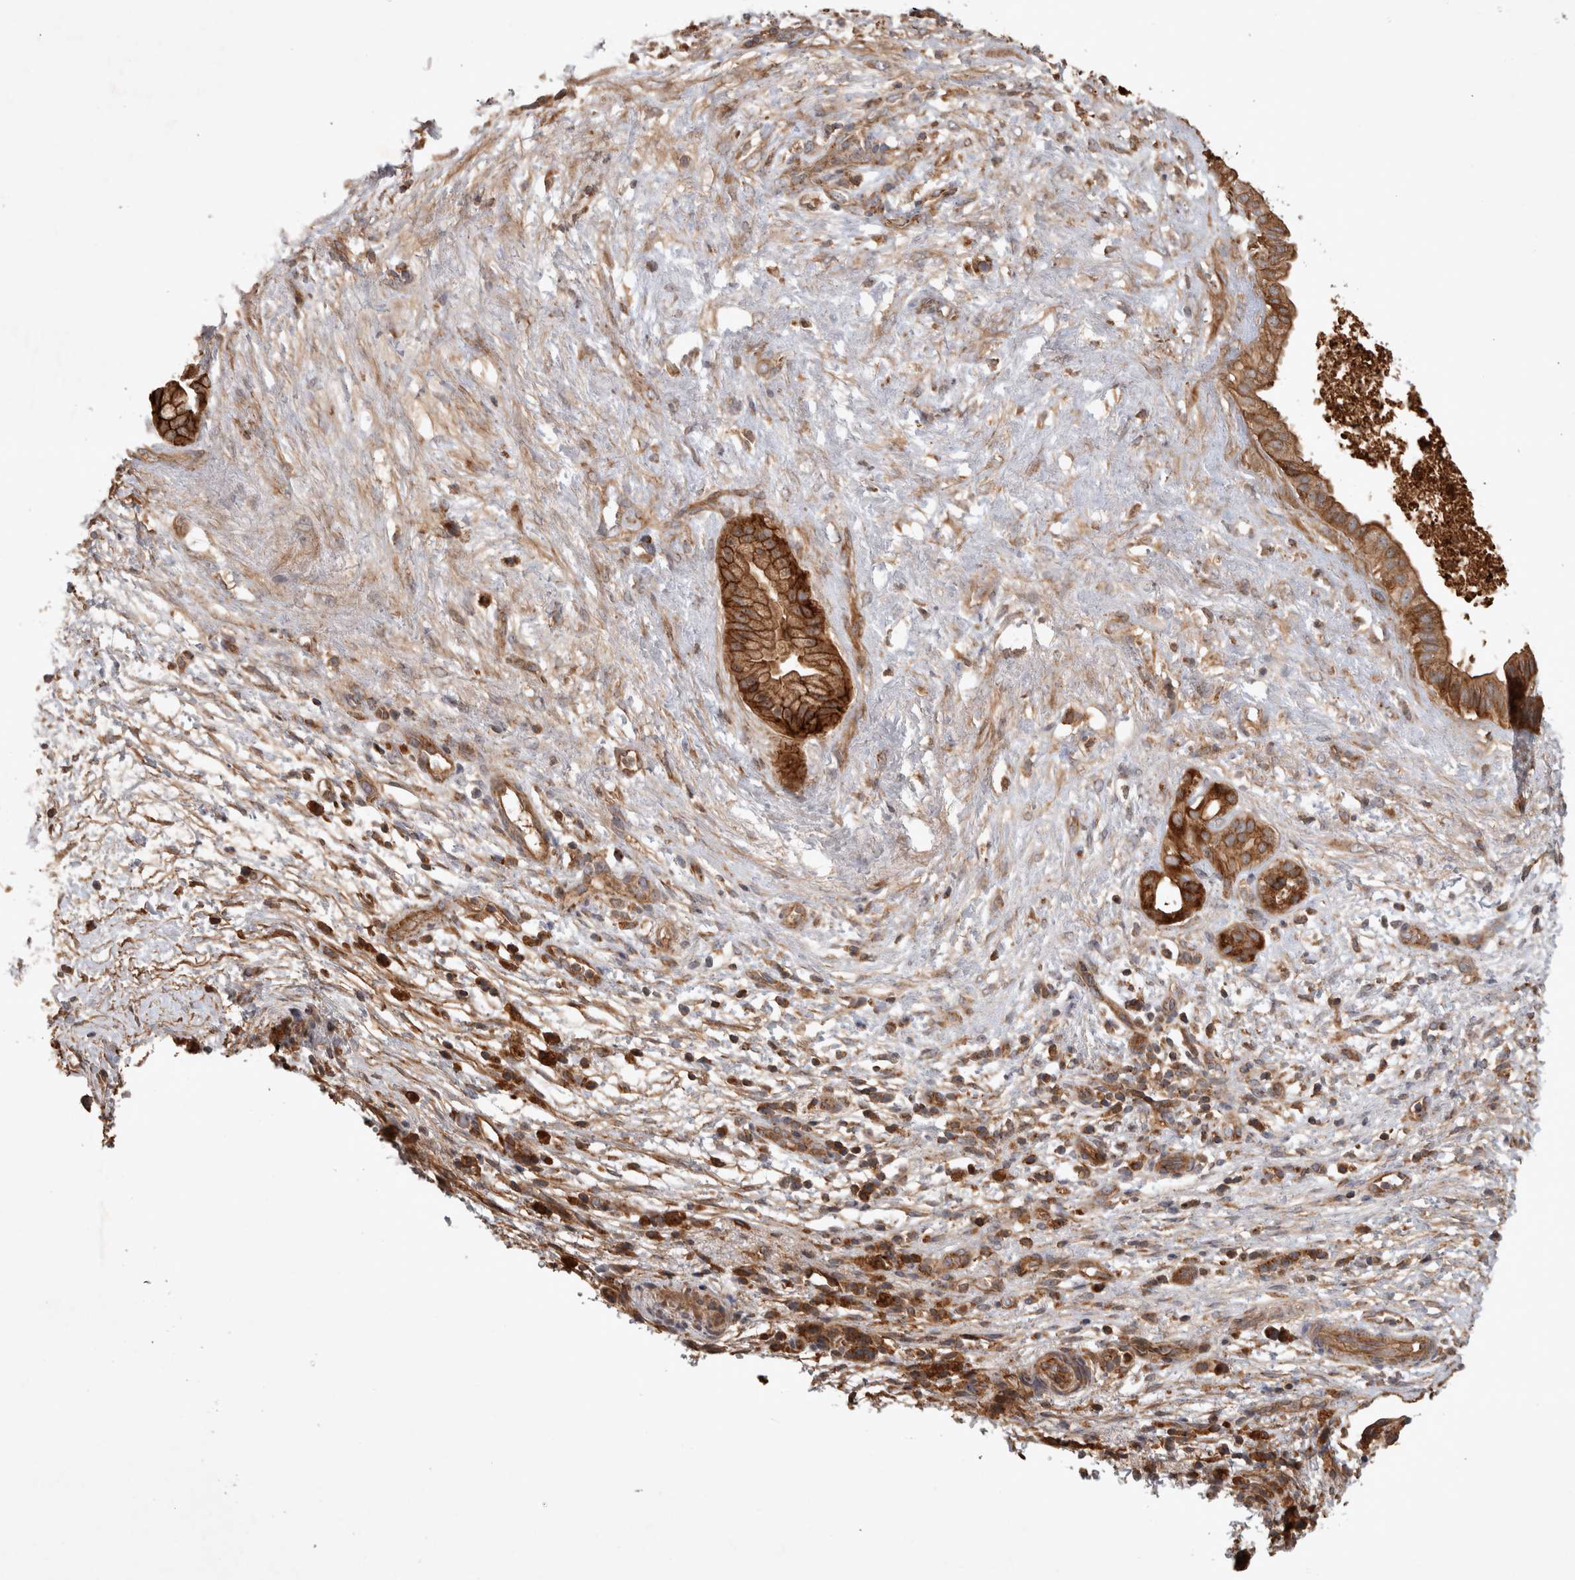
{"staining": {"intensity": "strong", "quantity": ">75%", "location": "cytoplasmic/membranous"}, "tissue": "pancreatic cancer", "cell_type": "Tumor cells", "image_type": "cancer", "snomed": [{"axis": "morphology", "description": "Adenocarcinoma, NOS"}, {"axis": "topography", "description": "Pancreas"}], "caption": "Adenocarcinoma (pancreatic) was stained to show a protein in brown. There is high levels of strong cytoplasmic/membranous staining in approximately >75% of tumor cells.", "gene": "SERAC1", "patient": {"sex": "female", "age": 78}}